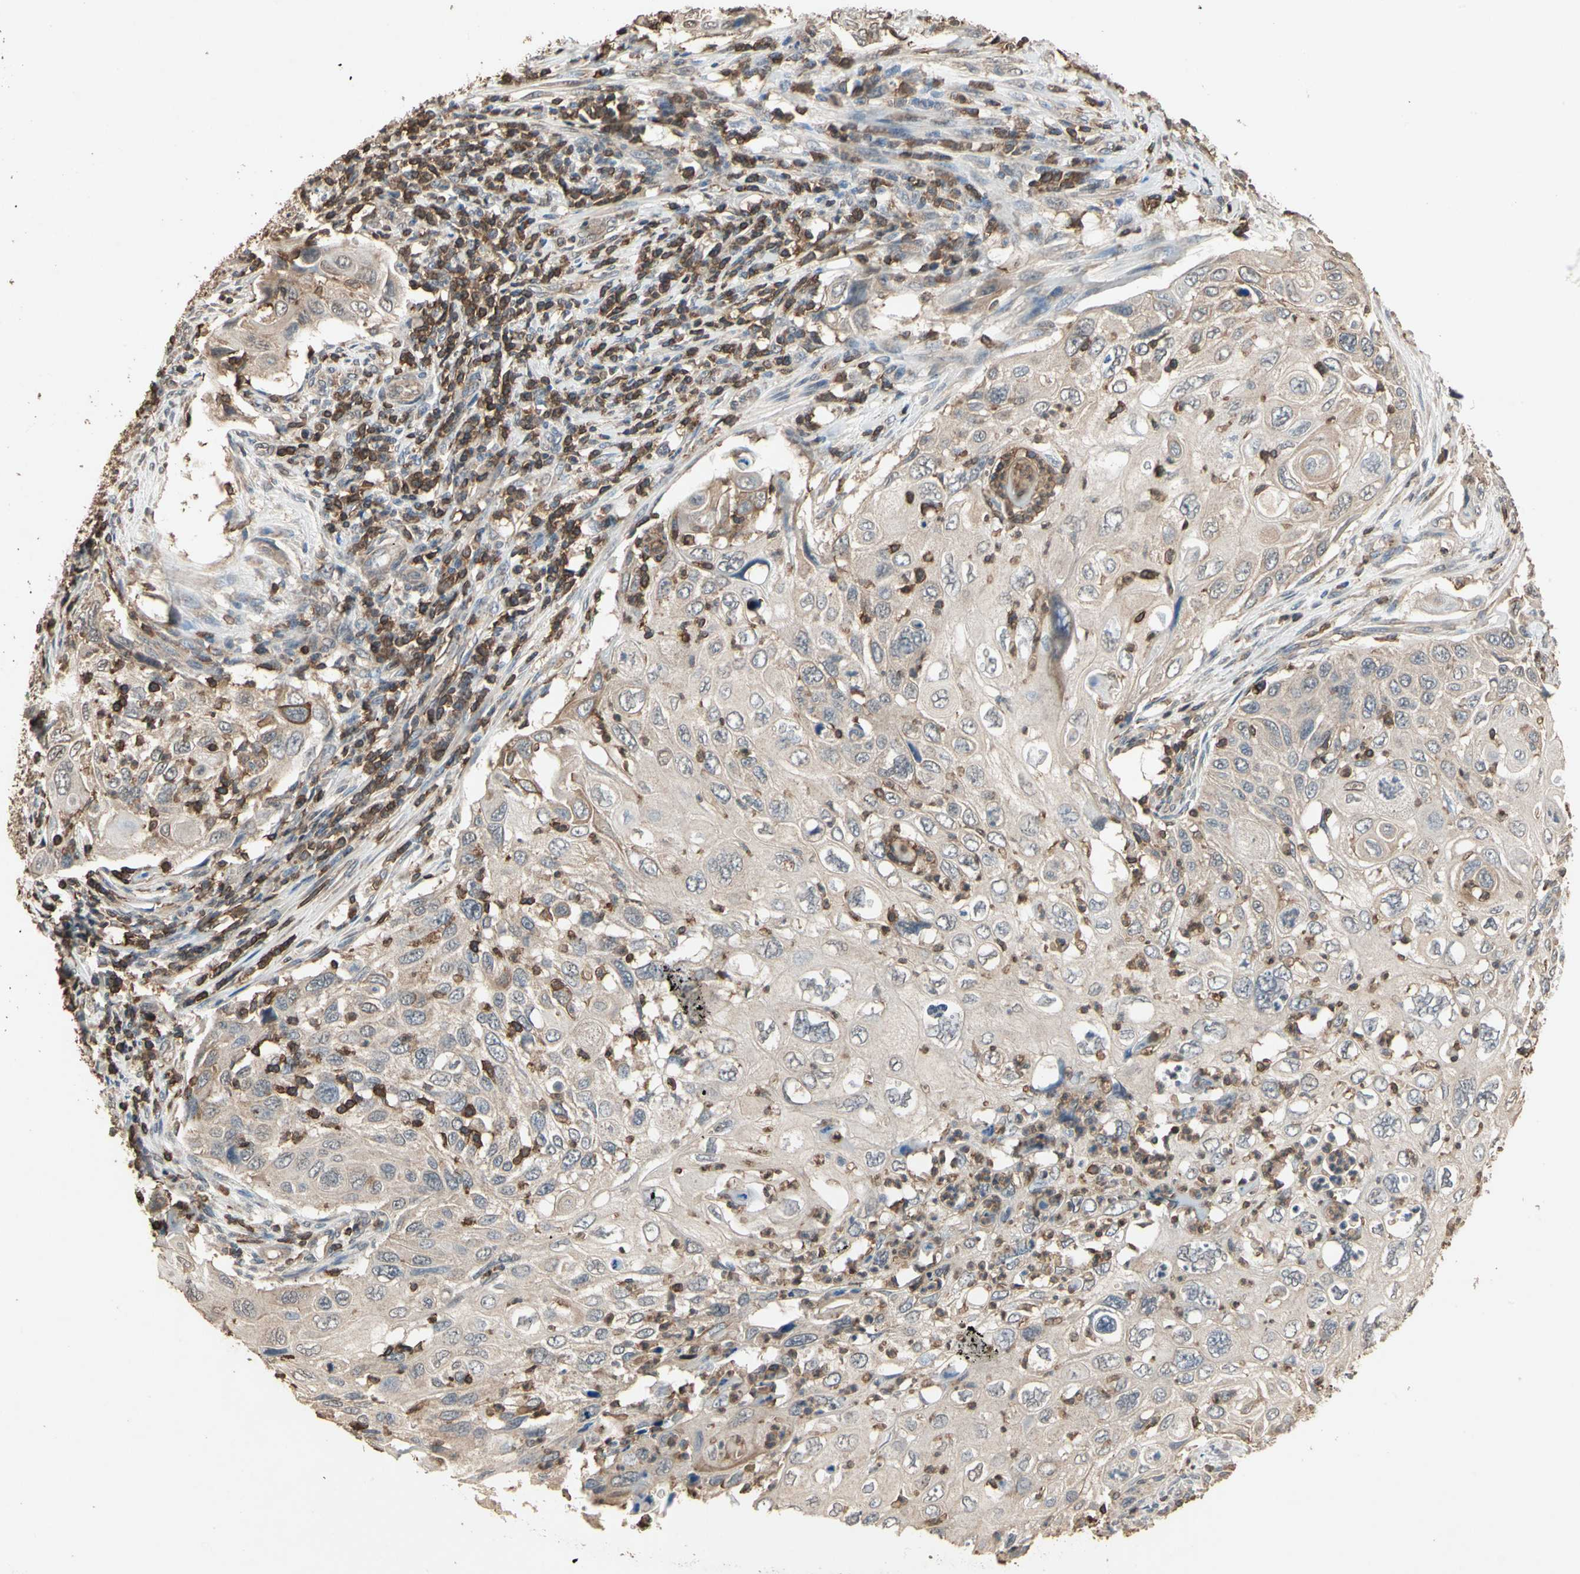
{"staining": {"intensity": "weak", "quantity": "25%-75%", "location": "cytoplasmic/membranous"}, "tissue": "cervical cancer", "cell_type": "Tumor cells", "image_type": "cancer", "snomed": [{"axis": "morphology", "description": "Squamous cell carcinoma, NOS"}, {"axis": "topography", "description": "Cervix"}], "caption": "Weak cytoplasmic/membranous protein expression is present in about 25%-75% of tumor cells in cervical squamous cell carcinoma.", "gene": "MAP3K10", "patient": {"sex": "female", "age": 70}}